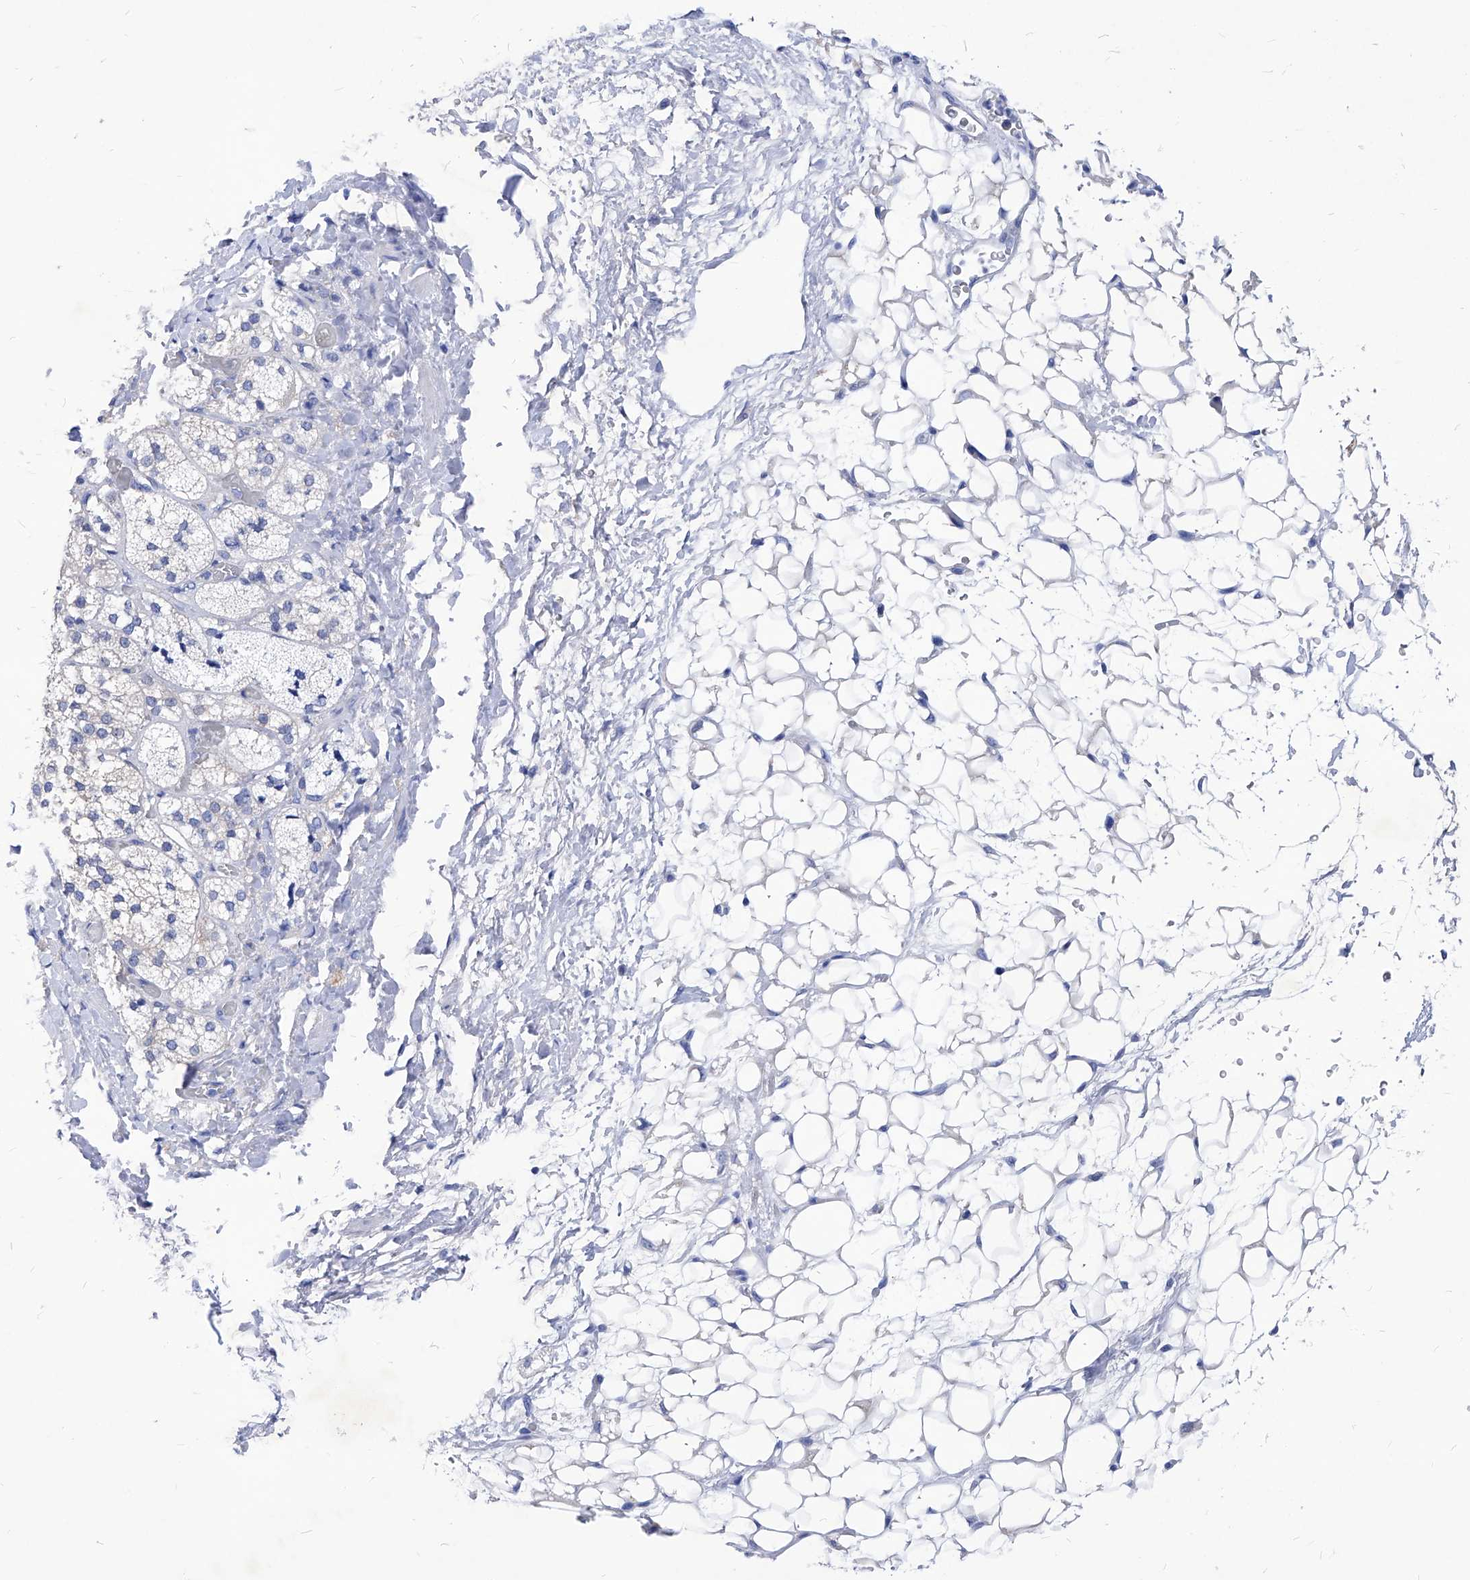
{"staining": {"intensity": "negative", "quantity": "none", "location": "none"}, "tissue": "adrenal gland", "cell_type": "Glandular cells", "image_type": "normal", "snomed": [{"axis": "morphology", "description": "Normal tissue, NOS"}, {"axis": "topography", "description": "Adrenal gland"}], "caption": "IHC of unremarkable human adrenal gland reveals no staining in glandular cells. The staining was performed using DAB (3,3'-diaminobenzidine) to visualize the protein expression in brown, while the nuclei were stained in blue with hematoxylin (Magnification: 20x).", "gene": "XPNPEP1", "patient": {"sex": "male", "age": 61}}